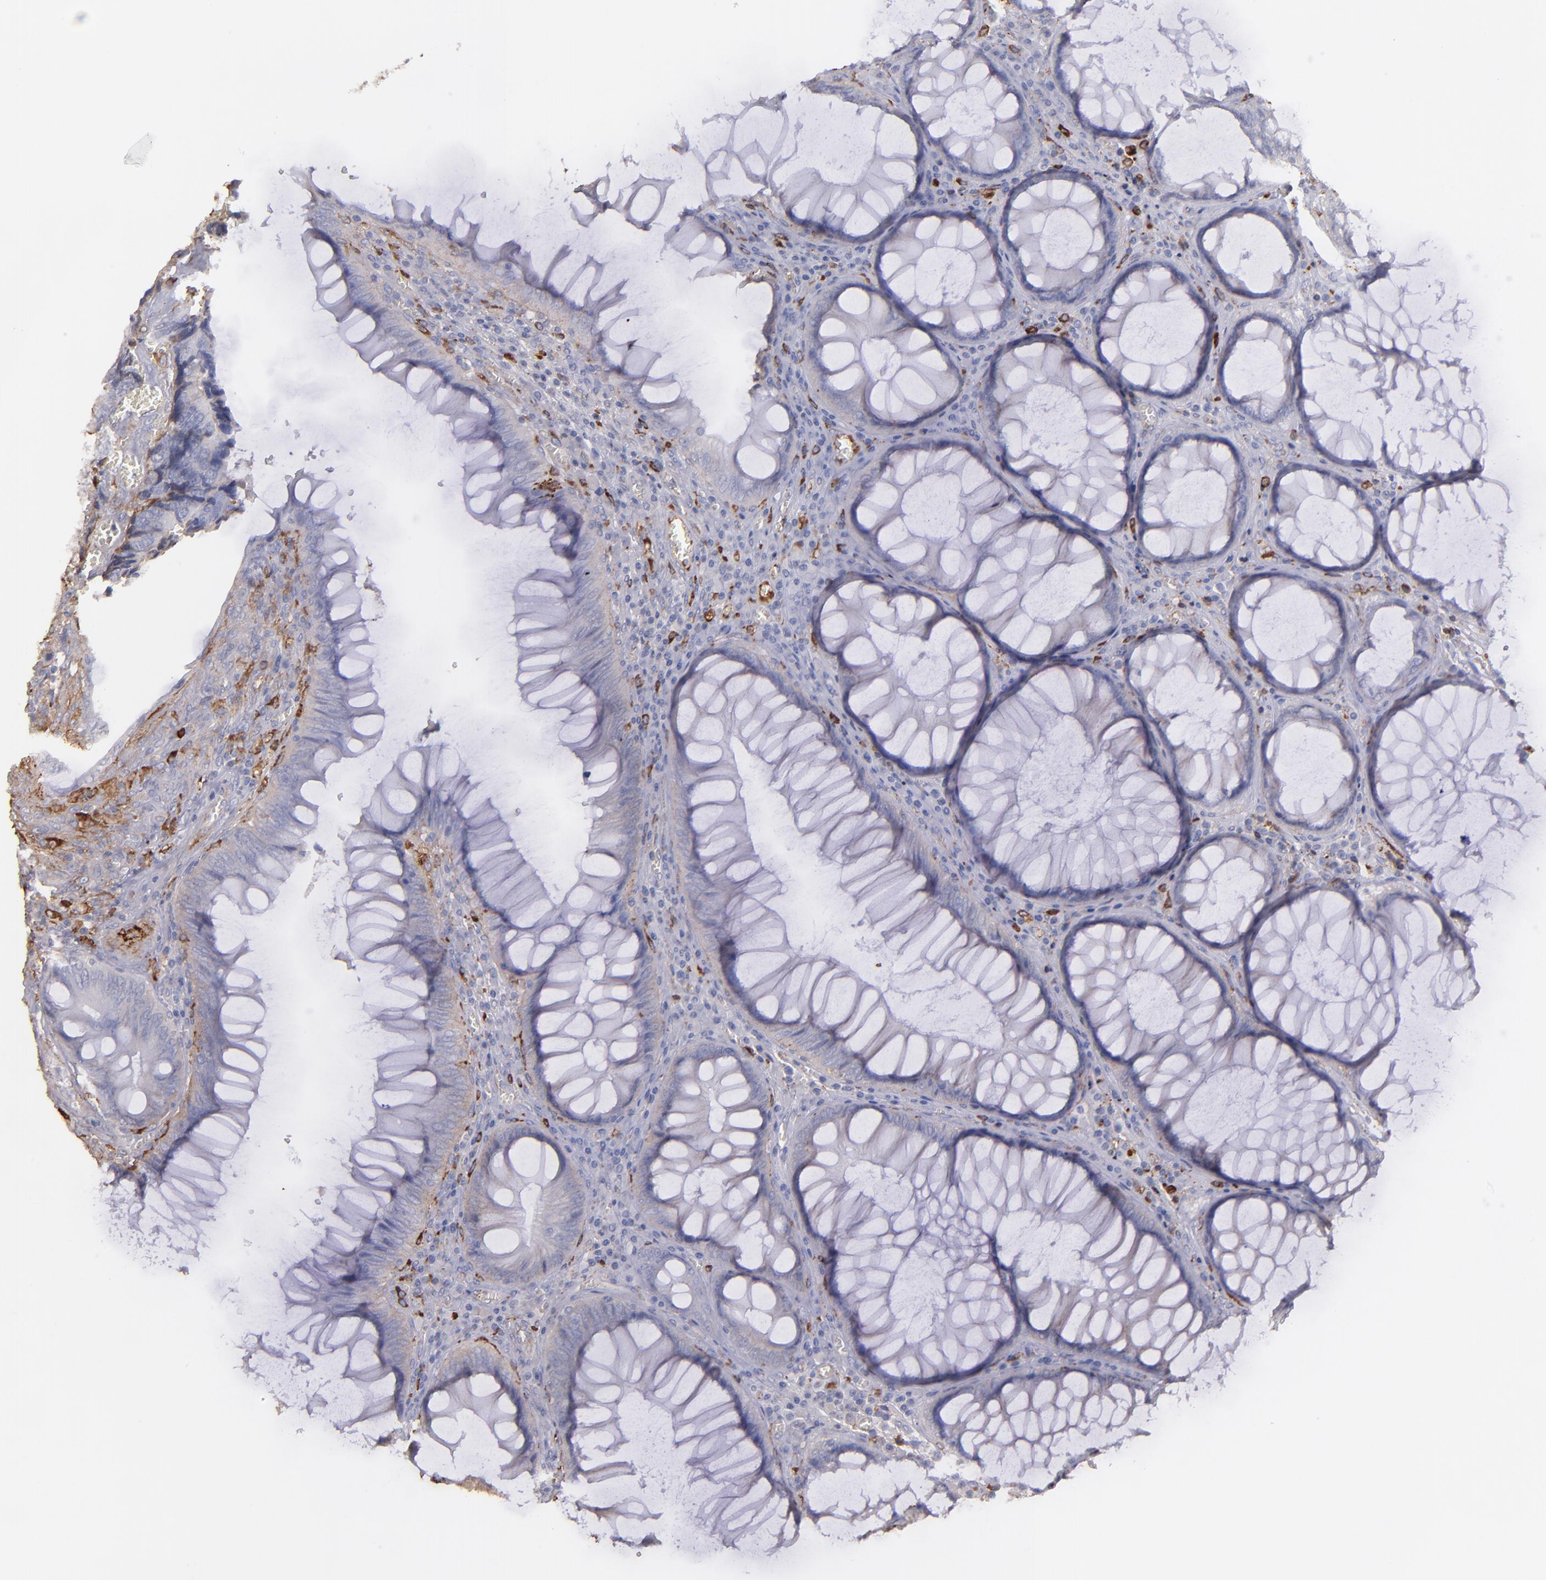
{"staining": {"intensity": "weak", "quantity": "<25%", "location": "cytoplasmic/membranous"}, "tissue": "colorectal cancer", "cell_type": "Tumor cells", "image_type": "cancer", "snomed": [{"axis": "morphology", "description": "Adenocarcinoma, NOS"}, {"axis": "topography", "description": "Colon"}], "caption": "Colorectal cancer was stained to show a protein in brown. There is no significant expression in tumor cells.", "gene": "C1QA", "patient": {"sex": "male", "age": 72}}